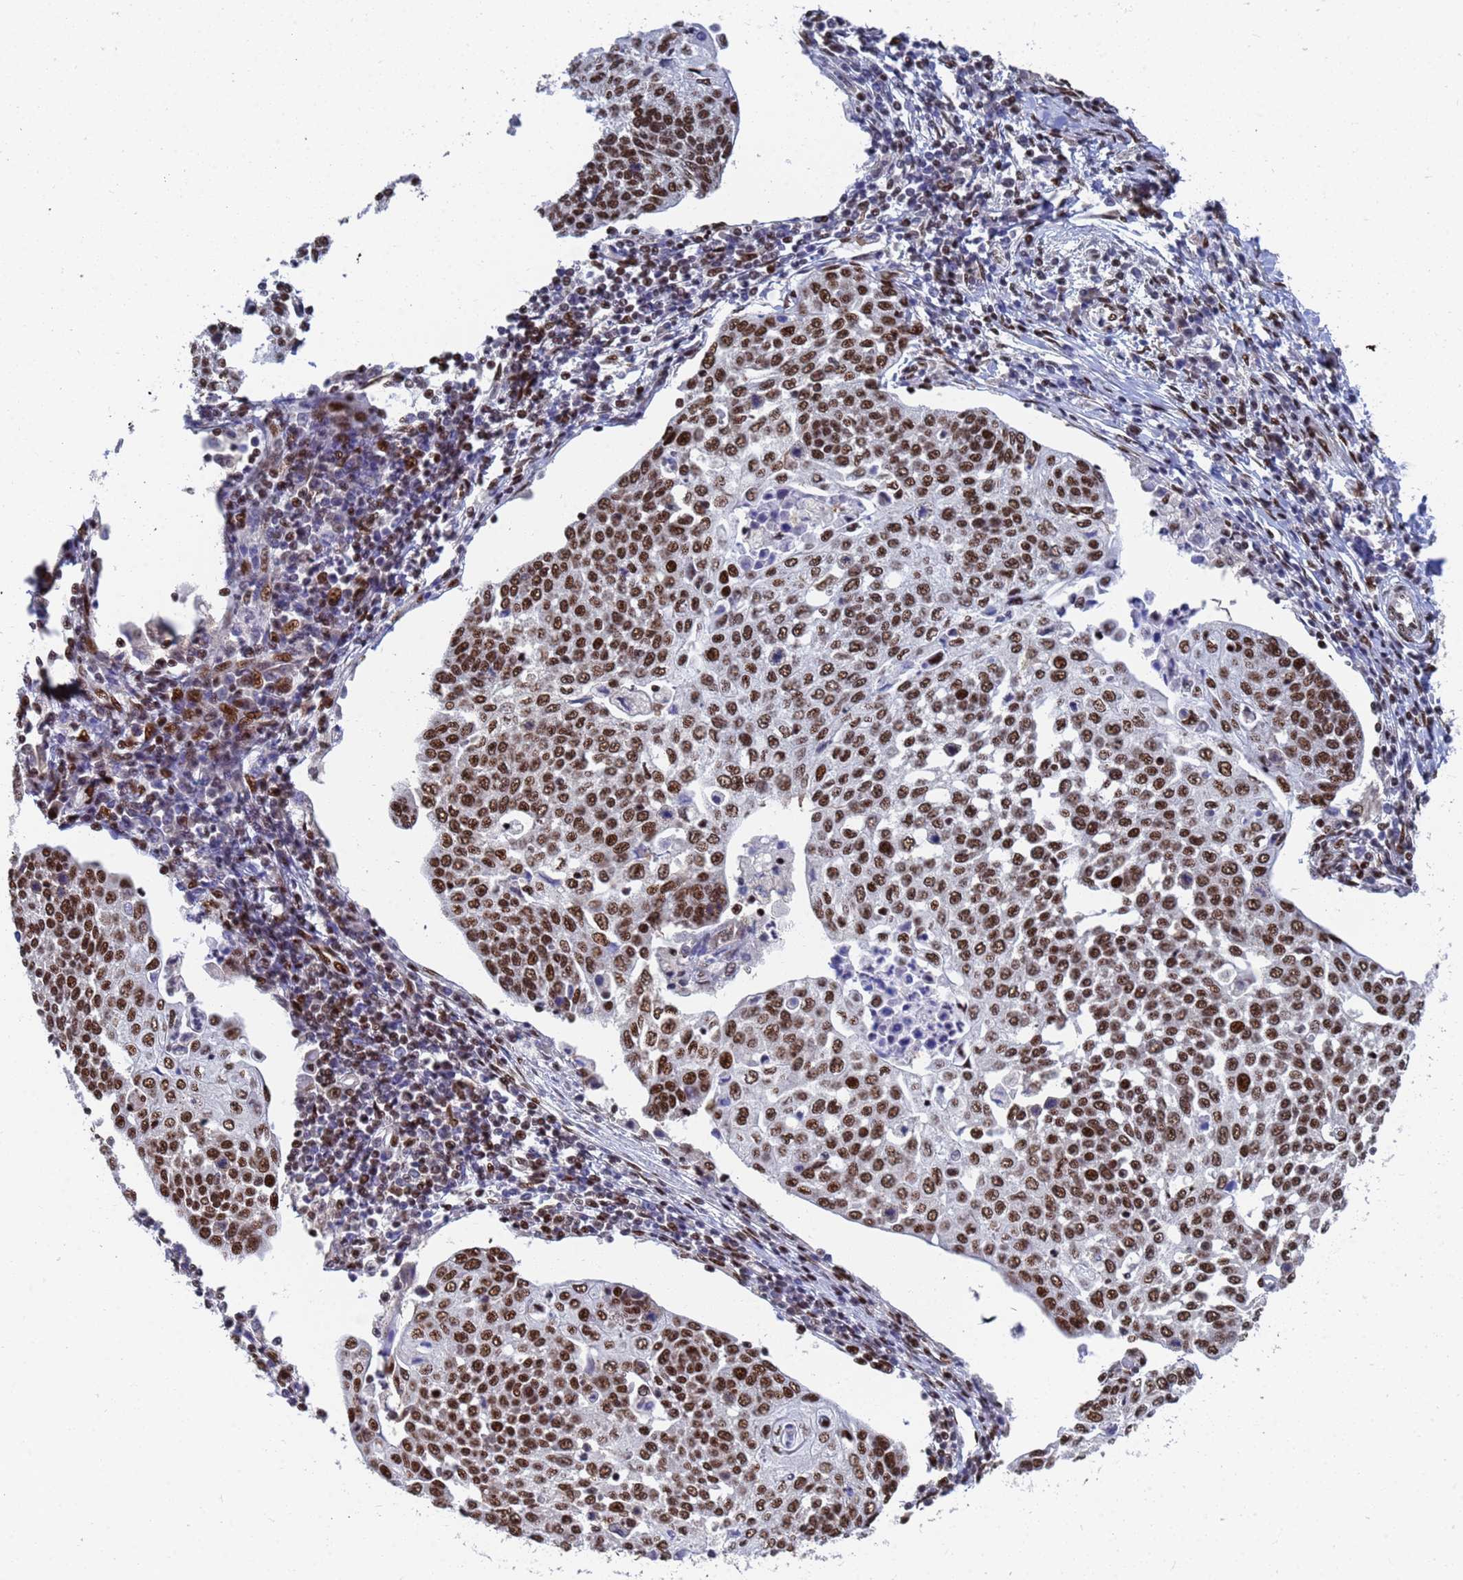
{"staining": {"intensity": "strong", "quantity": ">75%", "location": "nuclear"}, "tissue": "cervical cancer", "cell_type": "Tumor cells", "image_type": "cancer", "snomed": [{"axis": "morphology", "description": "Squamous cell carcinoma, NOS"}, {"axis": "topography", "description": "Cervix"}], "caption": "The micrograph exhibits staining of cervical cancer (squamous cell carcinoma), revealing strong nuclear protein expression (brown color) within tumor cells.", "gene": "AP5Z1", "patient": {"sex": "female", "age": 34}}